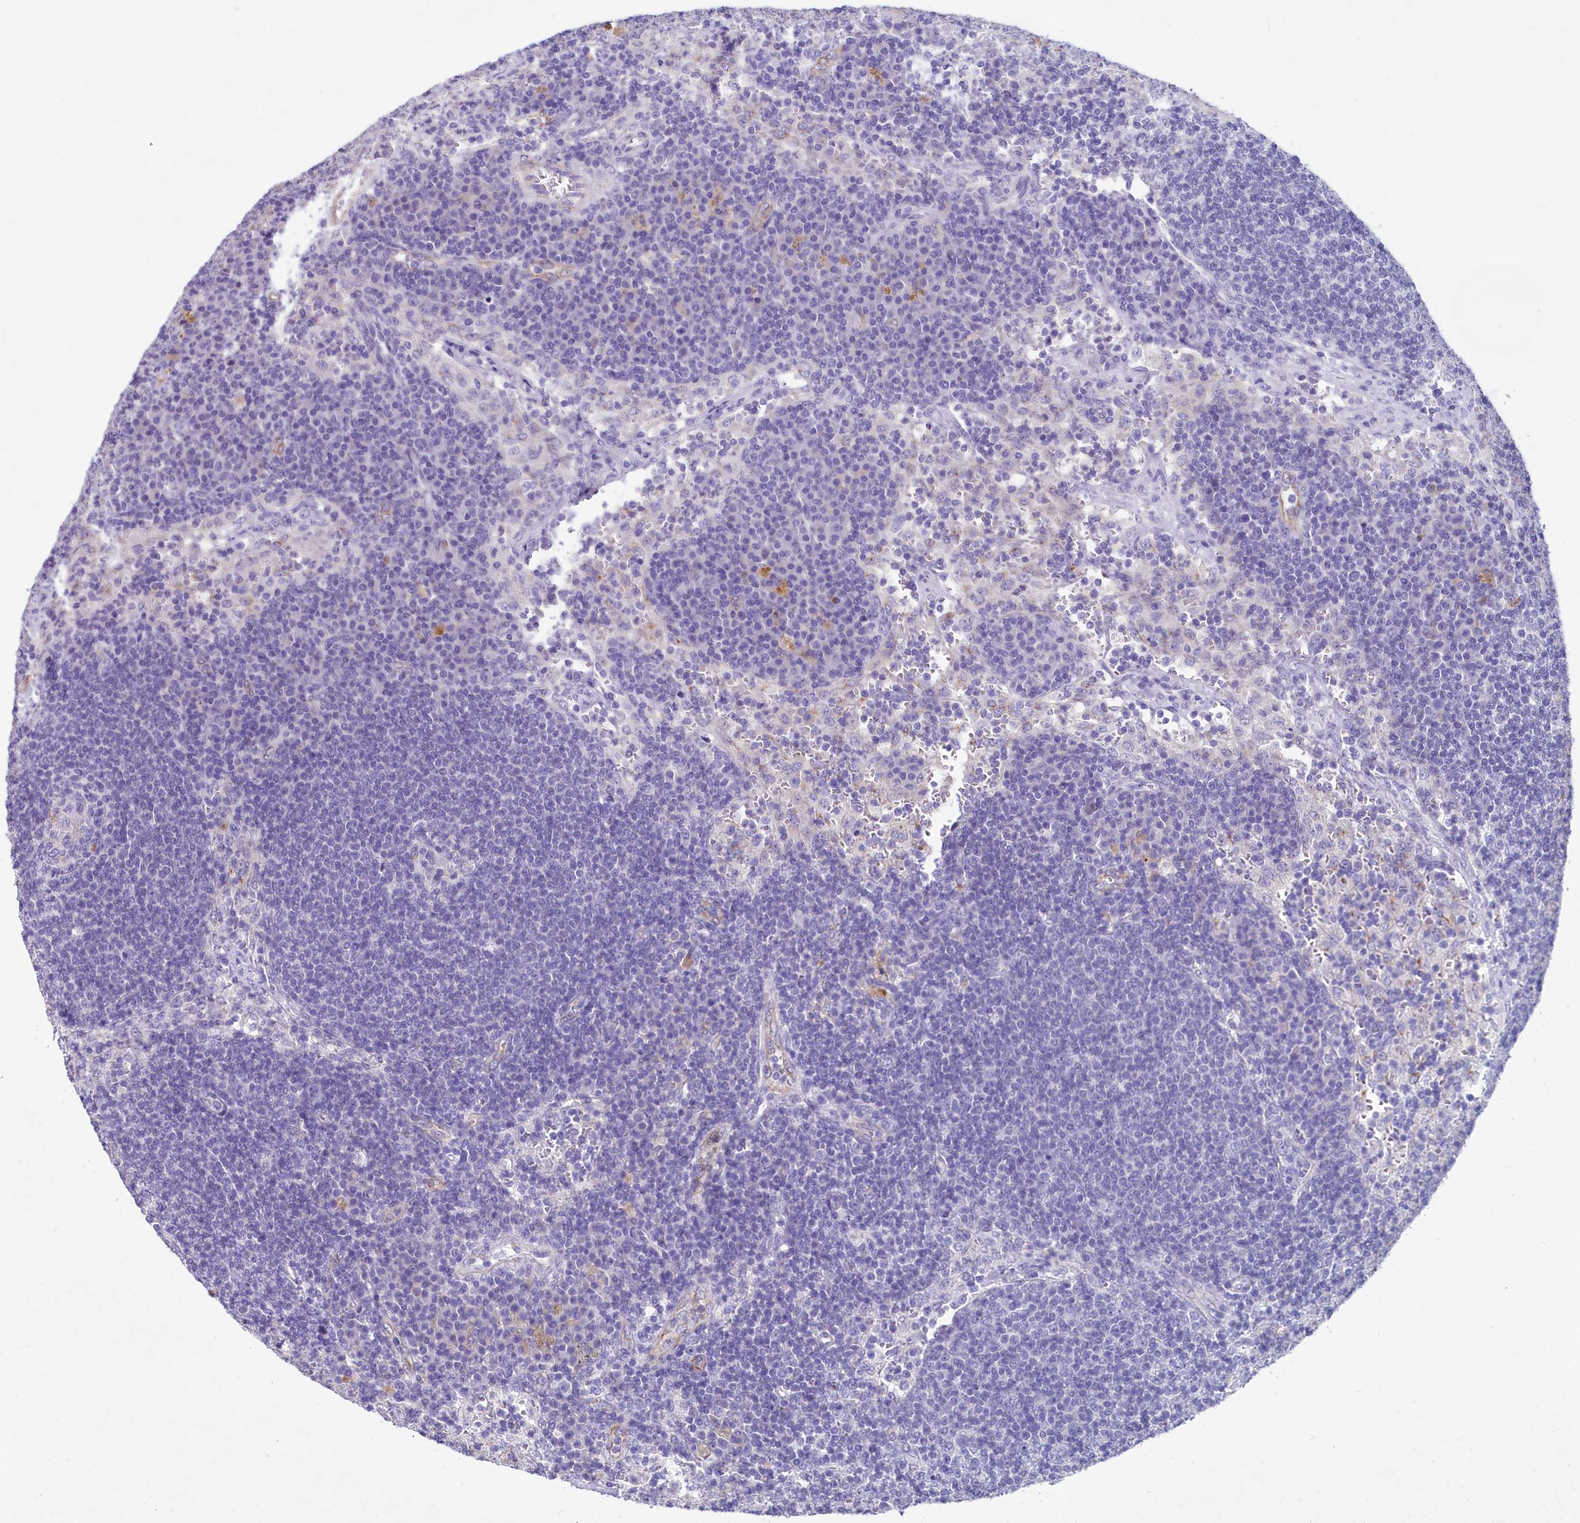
{"staining": {"intensity": "negative", "quantity": "none", "location": "none"}, "tissue": "lymph node", "cell_type": "Germinal center cells", "image_type": "normal", "snomed": [{"axis": "morphology", "description": "Normal tissue, NOS"}, {"axis": "topography", "description": "Lymph node"}], "caption": "DAB (3,3'-diaminobenzidine) immunohistochemical staining of unremarkable lymph node exhibits no significant expression in germinal center cells. The staining was performed using DAB (3,3'-diaminobenzidine) to visualize the protein expression in brown, while the nuclei were stained in blue with hematoxylin (Magnification: 20x).", "gene": "INSC", "patient": {"sex": "female", "age": 70}}